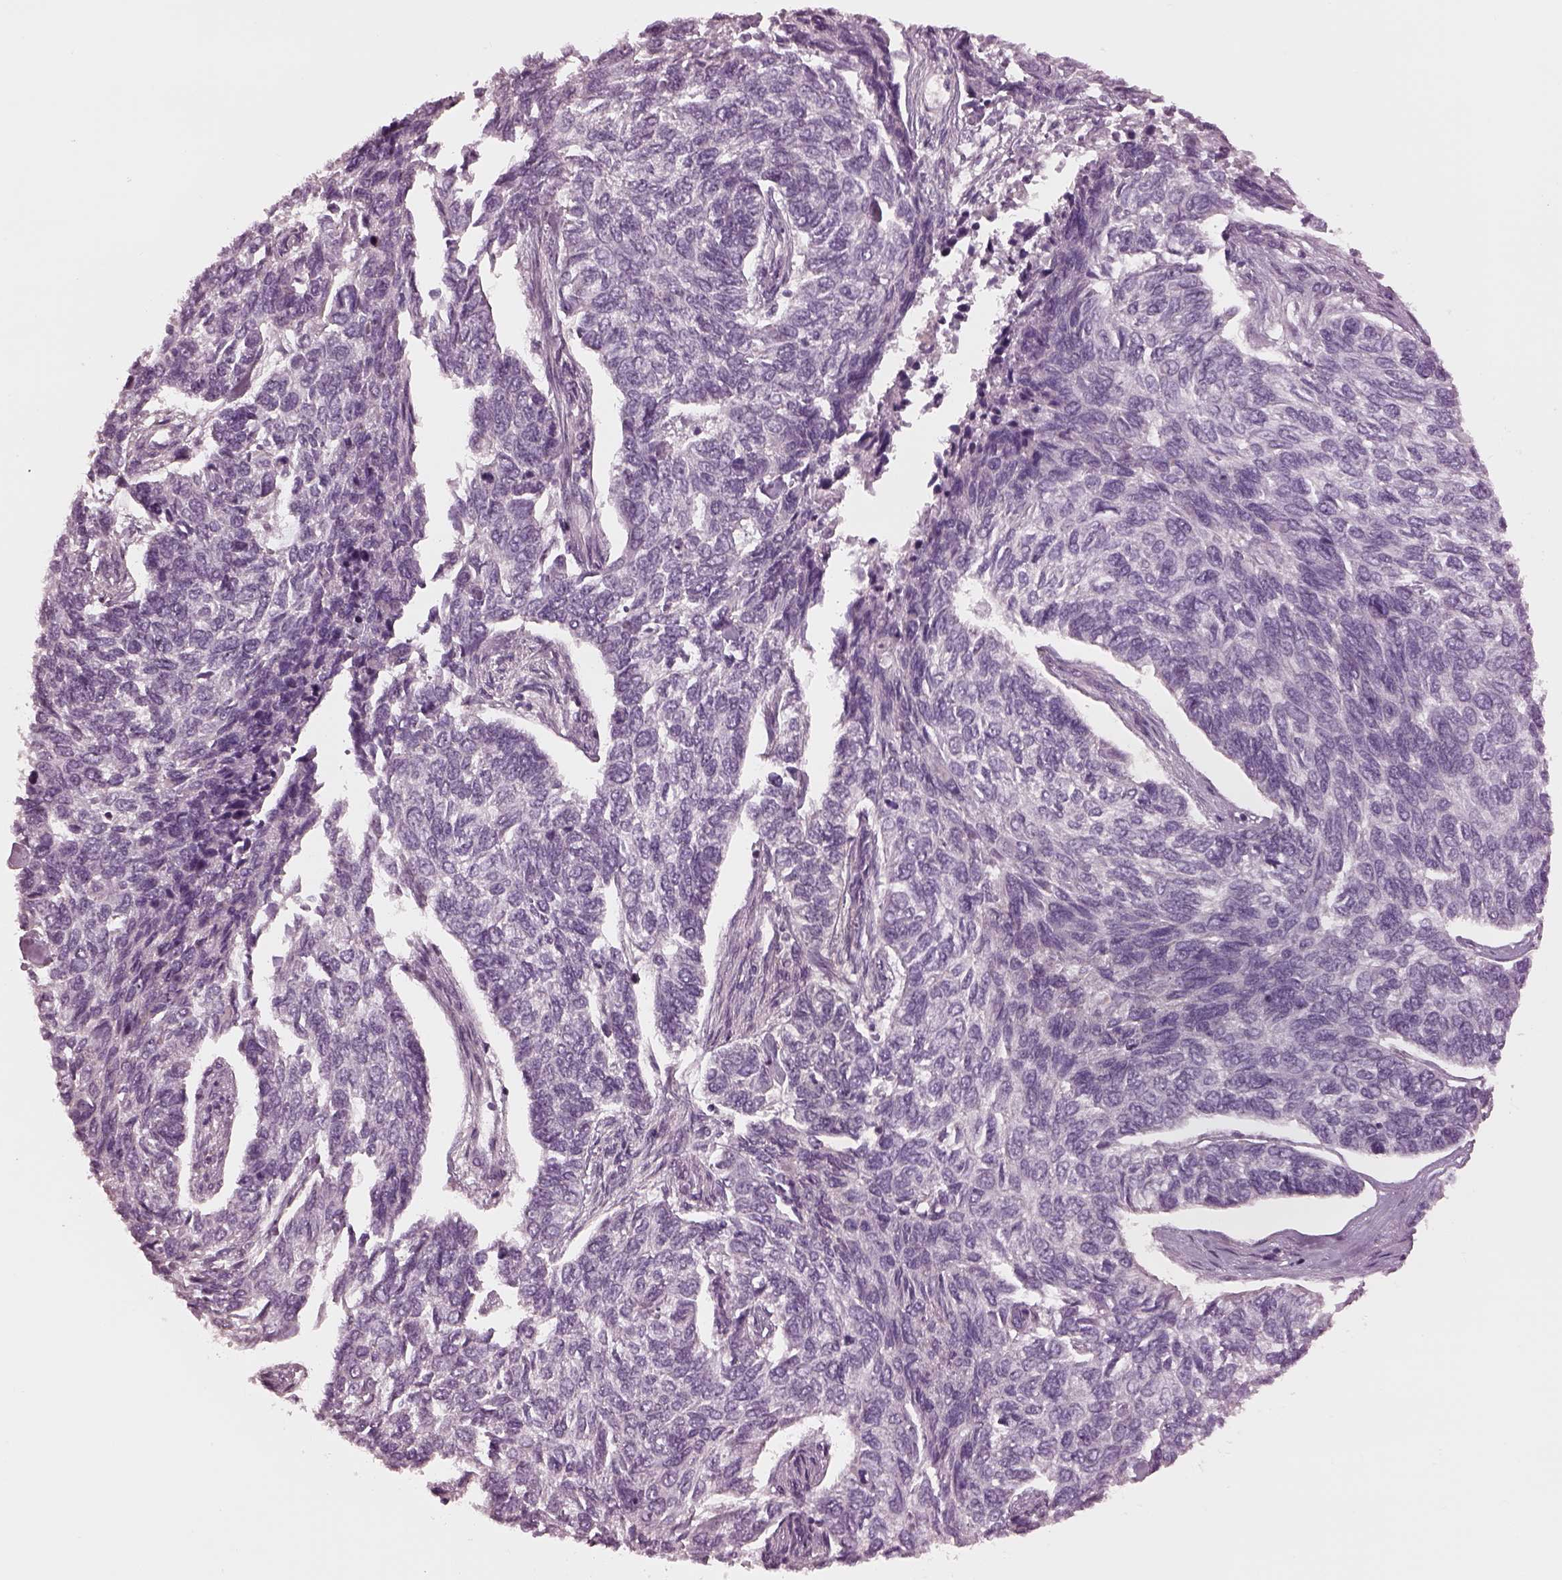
{"staining": {"intensity": "negative", "quantity": "none", "location": "none"}, "tissue": "skin cancer", "cell_type": "Tumor cells", "image_type": "cancer", "snomed": [{"axis": "morphology", "description": "Basal cell carcinoma"}, {"axis": "topography", "description": "Skin"}], "caption": "Basal cell carcinoma (skin) stained for a protein using IHC displays no expression tumor cells.", "gene": "MIA", "patient": {"sex": "female", "age": 65}}